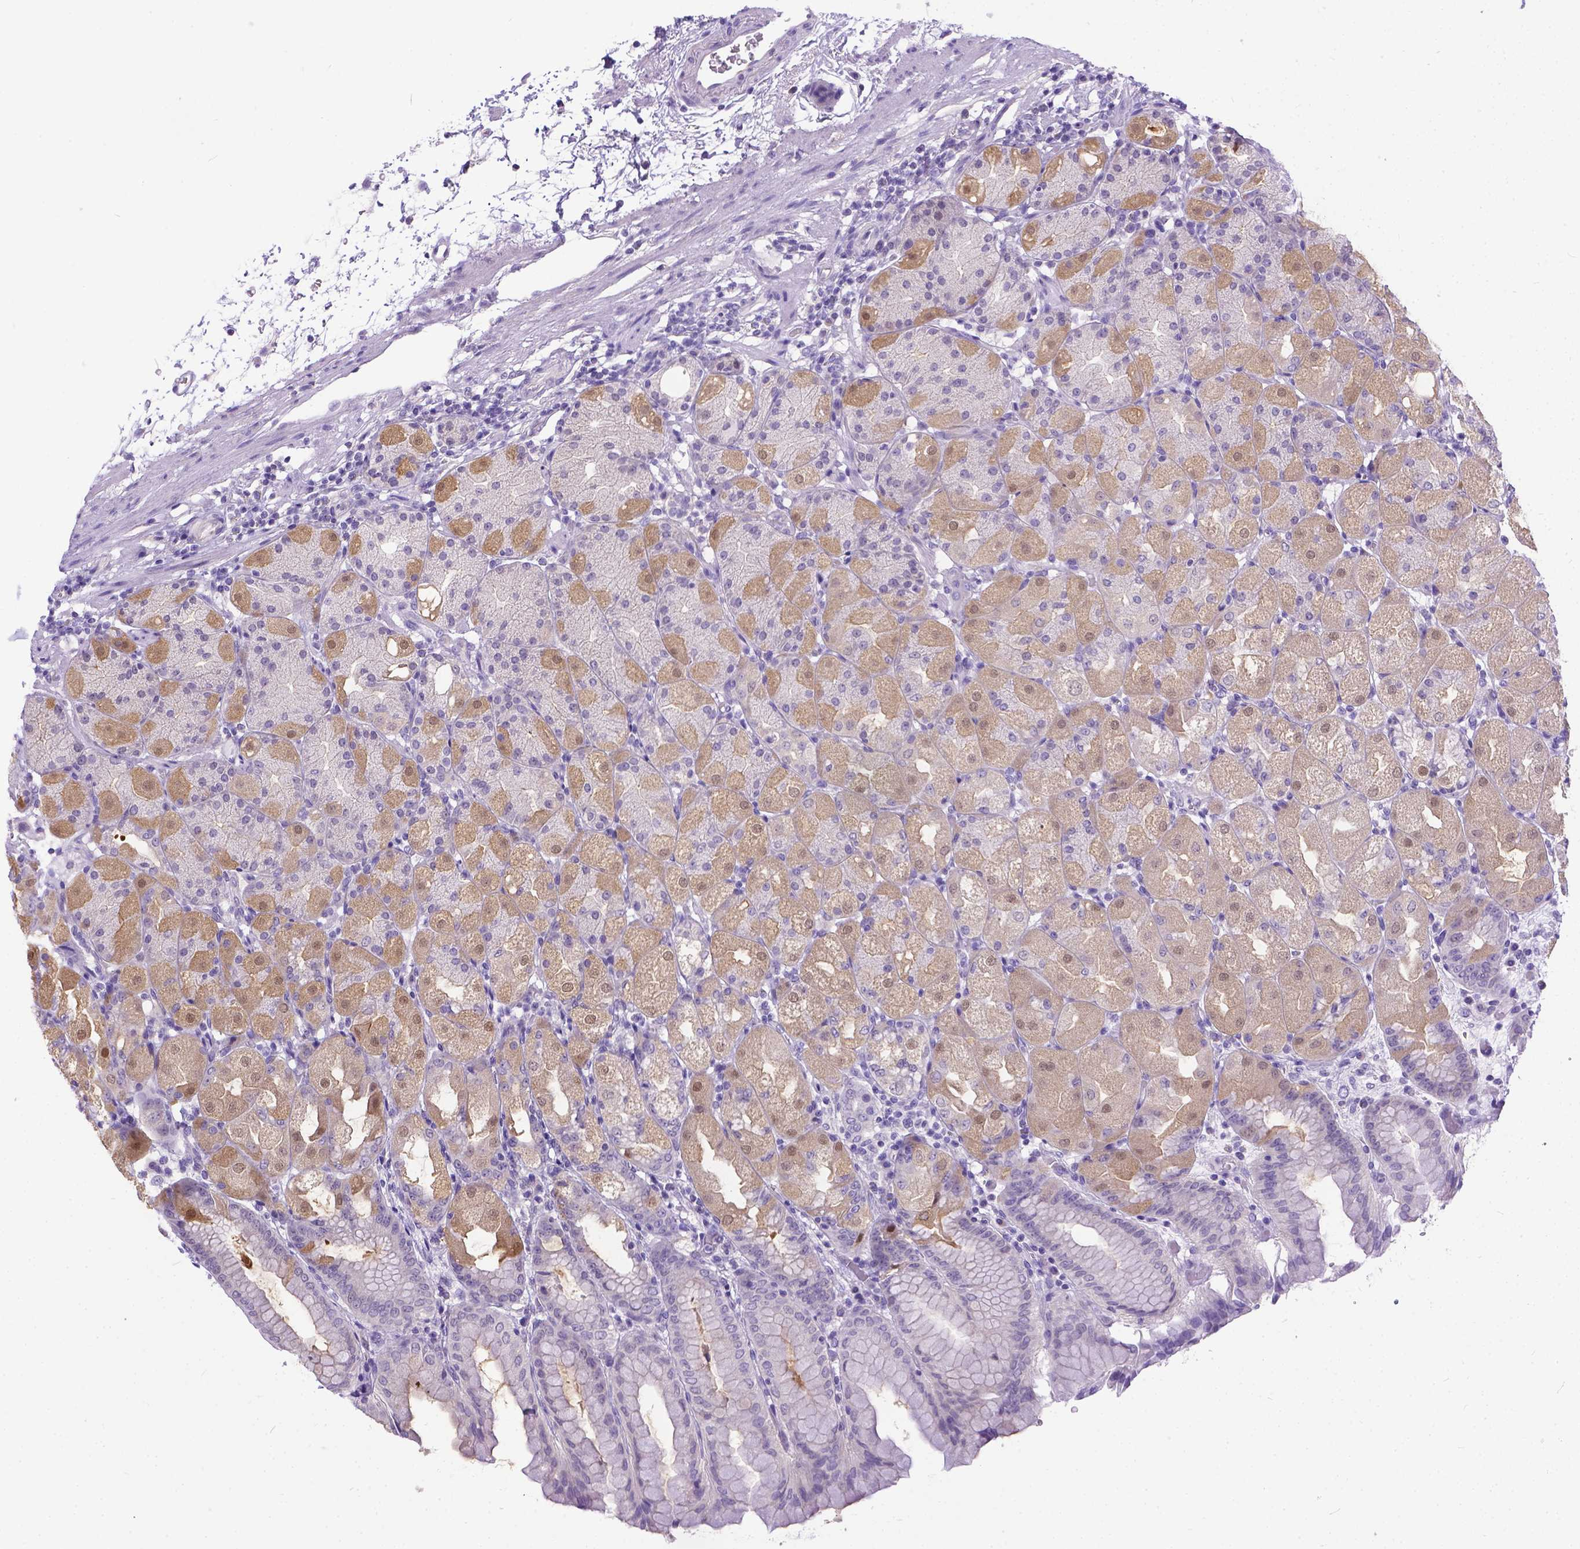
{"staining": {"intensity": "weak", "quantity": "25%-75%", "location": "cytoplasmic/membranous"}, "tissue": "stomach", "cell_type": "Glandular cells", "image_type": "normal", "snomed": [{"axis": "morphology", "description": "Normal tissue, NOS"}, {"axis": "topography", "description": "Stomach, upper"}, {"axis": "topography", "description": "Stomach"}, {"axis": "topography", "description": "Stomach, lower"}], "caption": "Protein expression by immunohistochemistry (IHC) displays weak cytoplasmic/membranous staining in approximately 25%-75% of glandular cells in benign stomach. (Brightfield microscopy of DAB IHC at high magnification).", "gene": "TTLL6", "patient": {"sex": "male", "age": 62}}